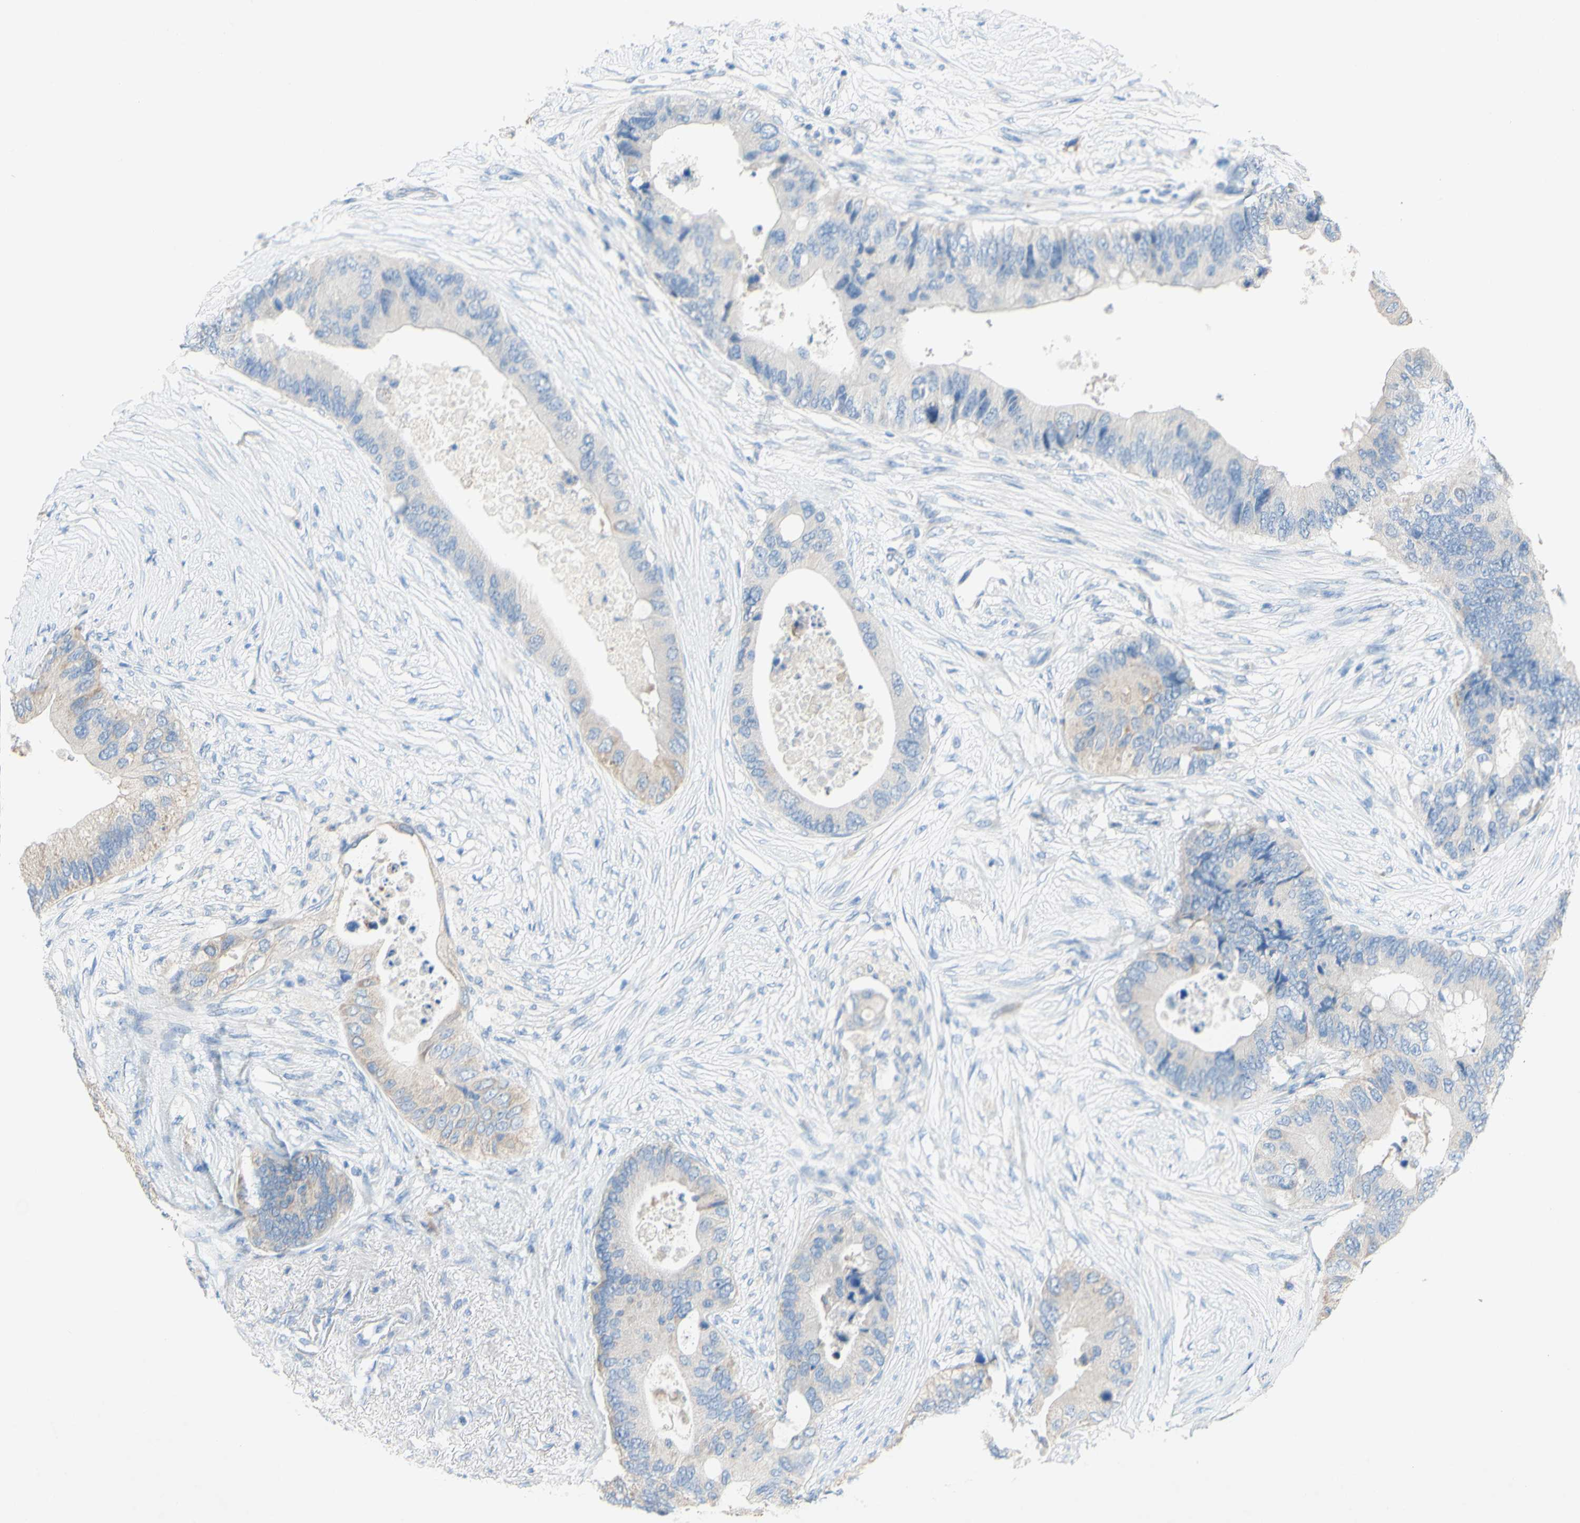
{"staining": {"intensity": "negative", "quantity": "none", "location": "none"}, "tissue": "colorectal cancer", "cell_type": "Tumor cells", "image_type": "cancer", "snomed": [{"axis": "morphology", "description": "Adenocarcinoma, NOS"}, {"axis": "topography", "description": "Colon"}], "caption": "The immunohistochemistry (IHC) micrograph has no significant staining in tumor cells of colorectal cancer tissue.", "gene": "ACADL", "patient": {"sex": "male", "age": 71}}